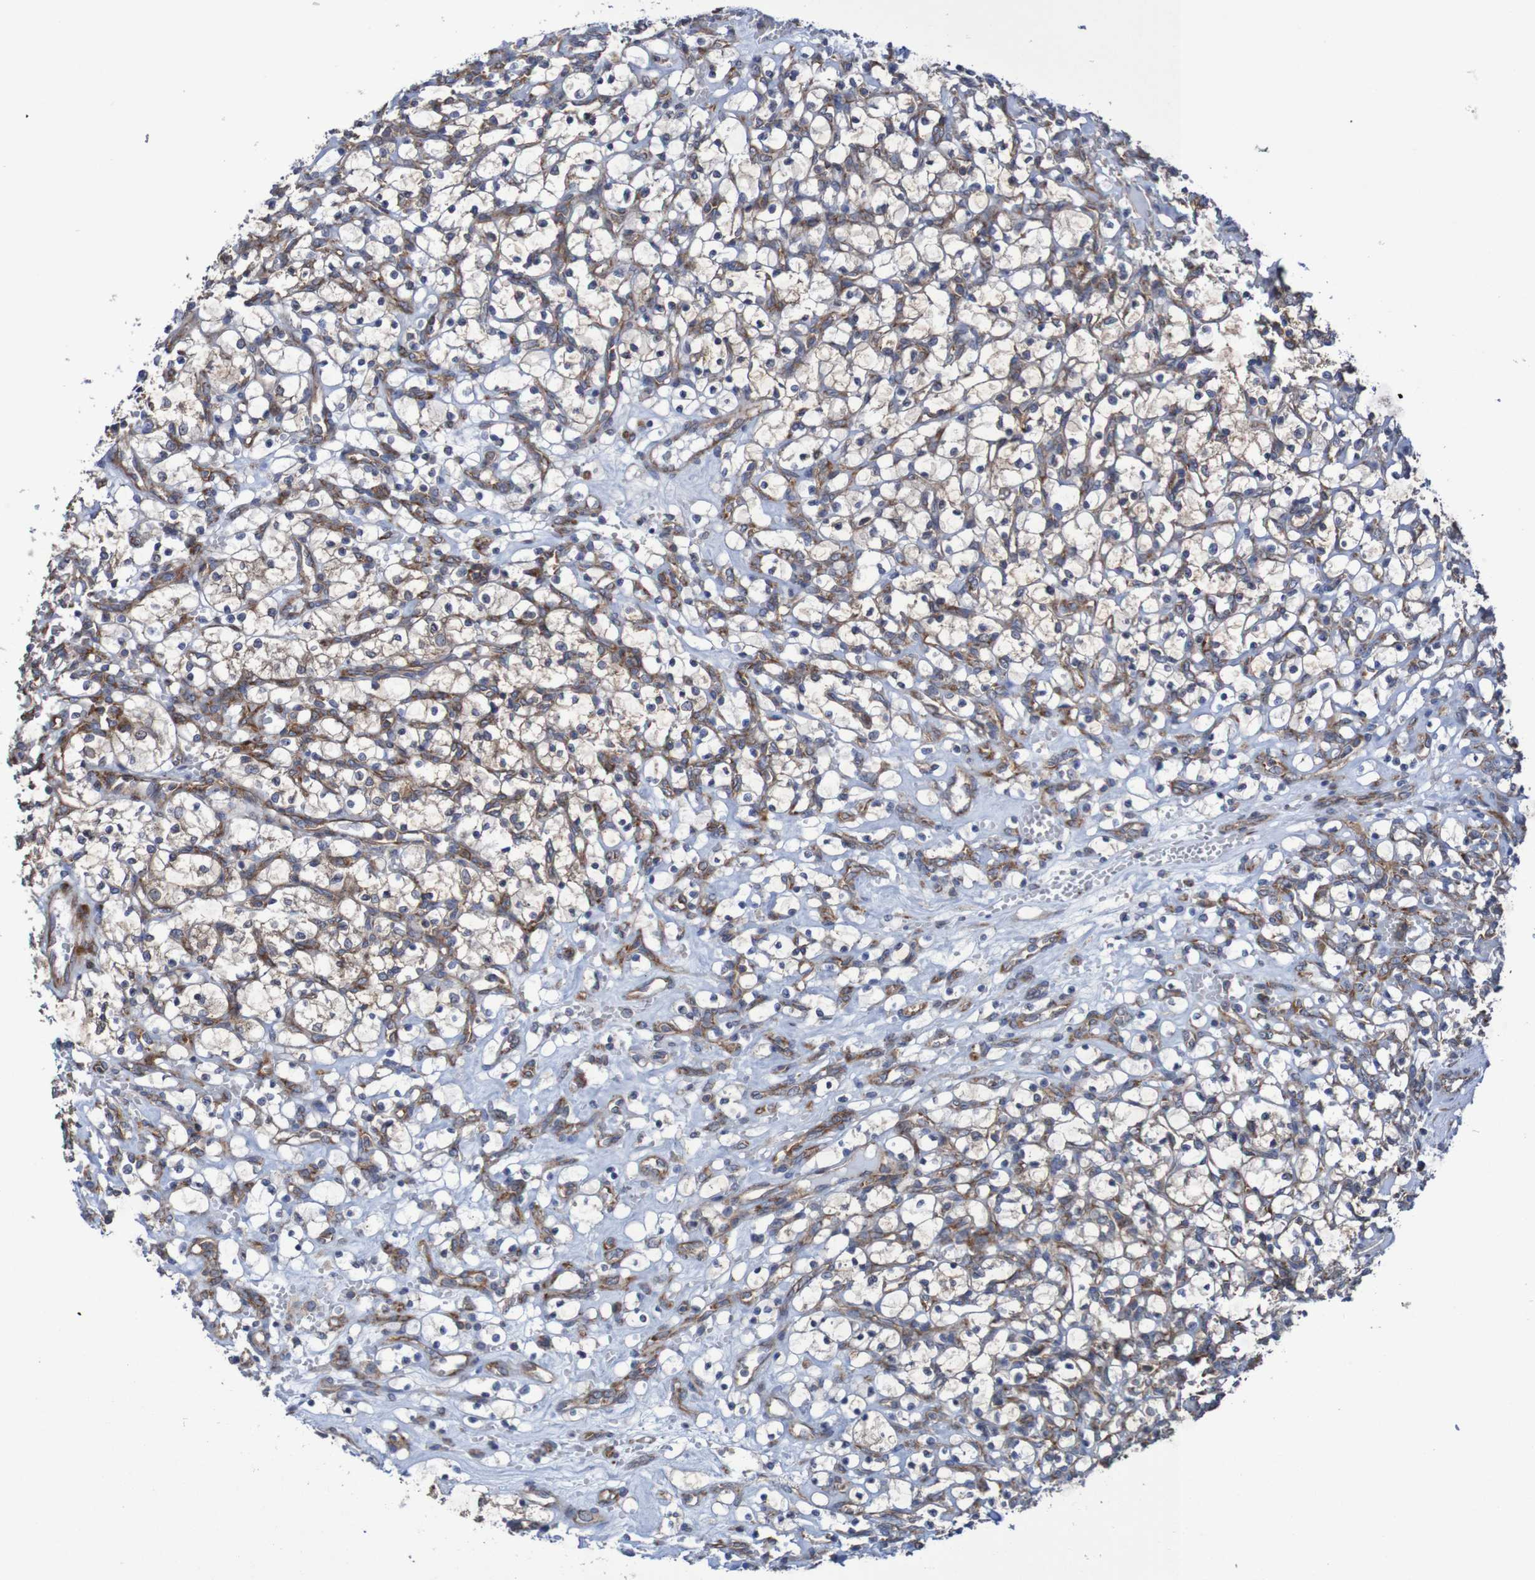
{"staining": {"intensity": "moderate", "quantity": ">75%", "location": "cytoplasmic/membranous"}, "tissue": "renal cancer", "cell_type": "Tumor cells", "image_type": "cancer", "snomed": [{"axis": "morphology", "description": "Adenocarcinoma, NOS"}, {"axis": "topography", "description": "Kidney"}], "caption": "Immunohistochemistry (DAB (3,3'-diaminobenzidine)) staining of renal adenocarcinoma reveals moderate cytoplasmic/membranous protein expression in about >75% of tumor cells. Using DAB (brown) and hematoxylin (blue) stains, captured at high magnification using brightfield microscopy.", "gene": "FXR2", "patient": {"sex": "female", "age": 69}}